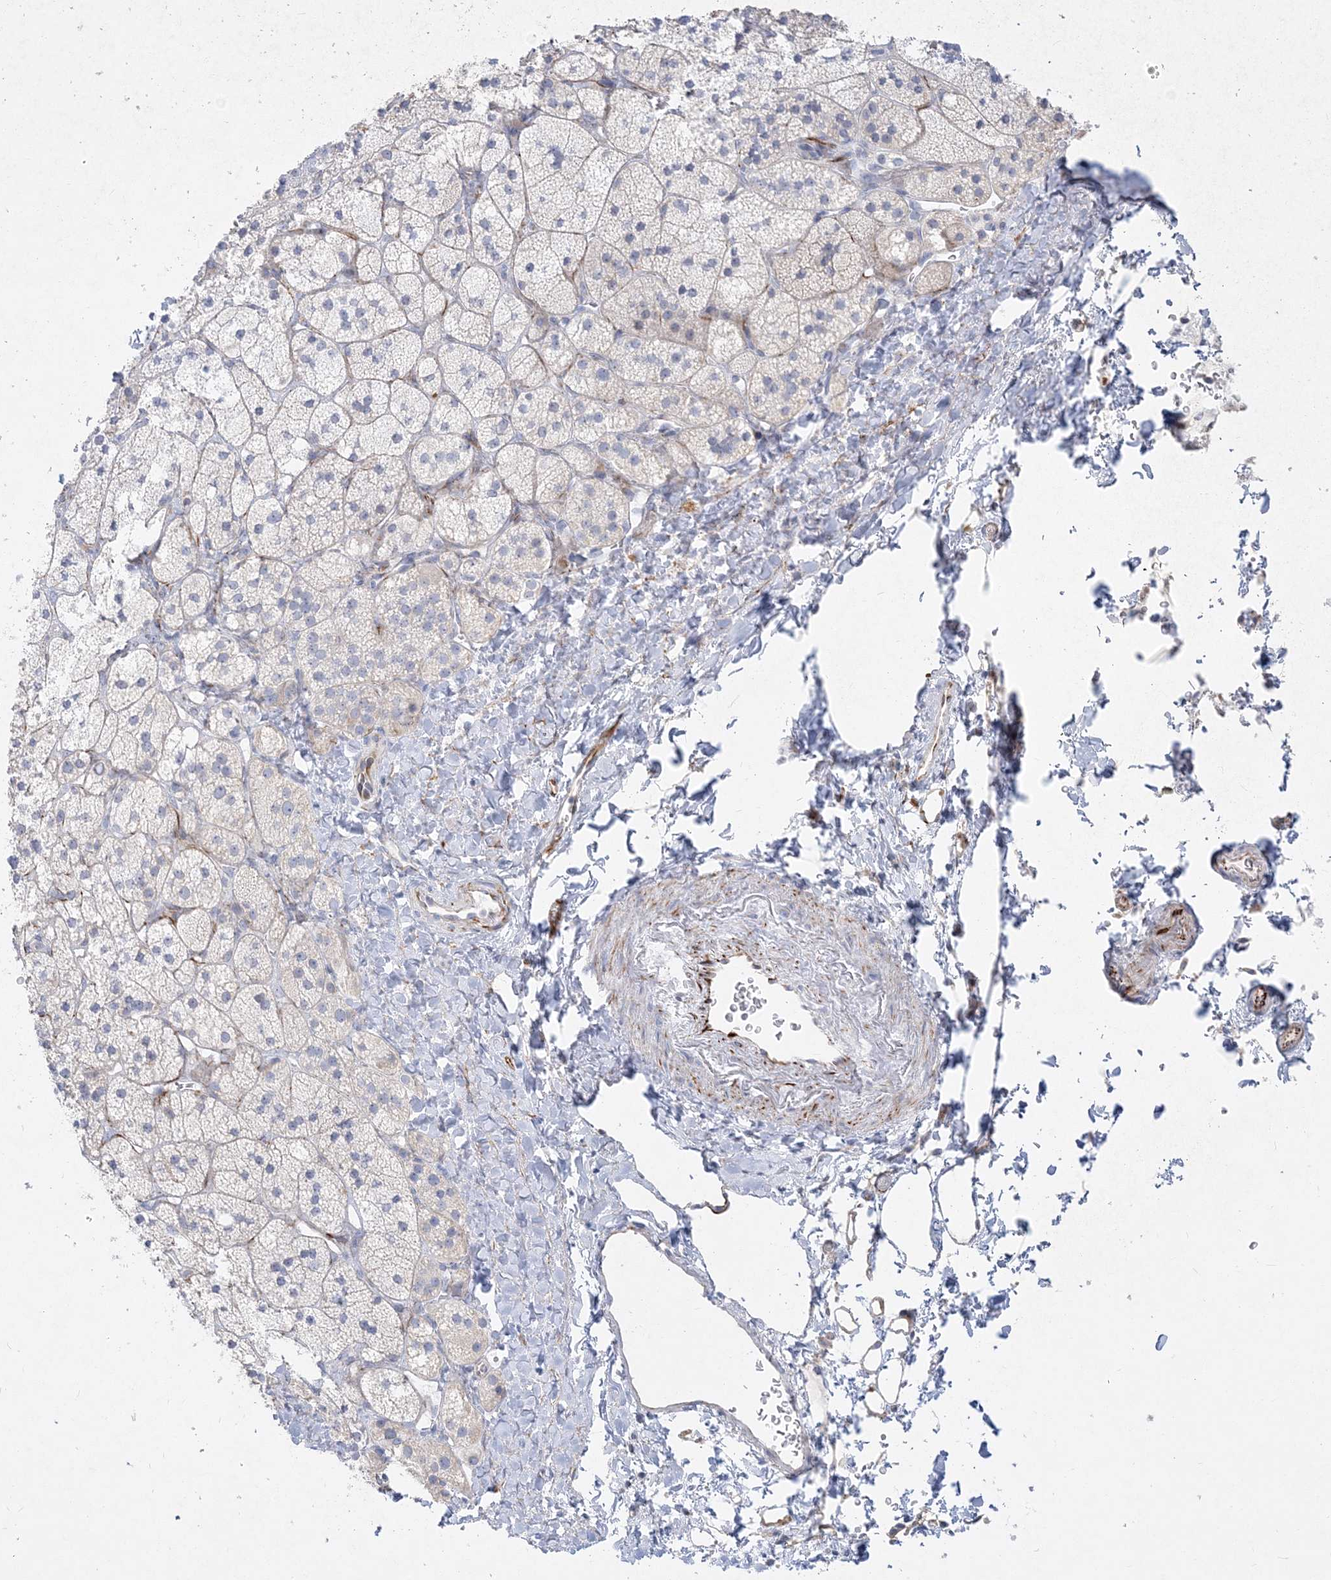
{"staining": {"intensity": "negative", "quantity": "none", "location": "none"}, "tissue": "adrenal gland", "cell_type": "Glandular cells", "image_type": "normal", "snomed": [{"axis": "morphology", "description": "Normal tissue, NOS"}, {"axis": "topography", "description": "Adrenal gland"}], "caption": "The IHC micrograph has no significant positivity in glandular cells of adrenal gland. Brightfield microscopy of IHC stained with DAB (brown) and hematoxylin (blue), captured at high magnification.", "gene": "GPAT2", "patient": {"sex": "male", "age": 61}}